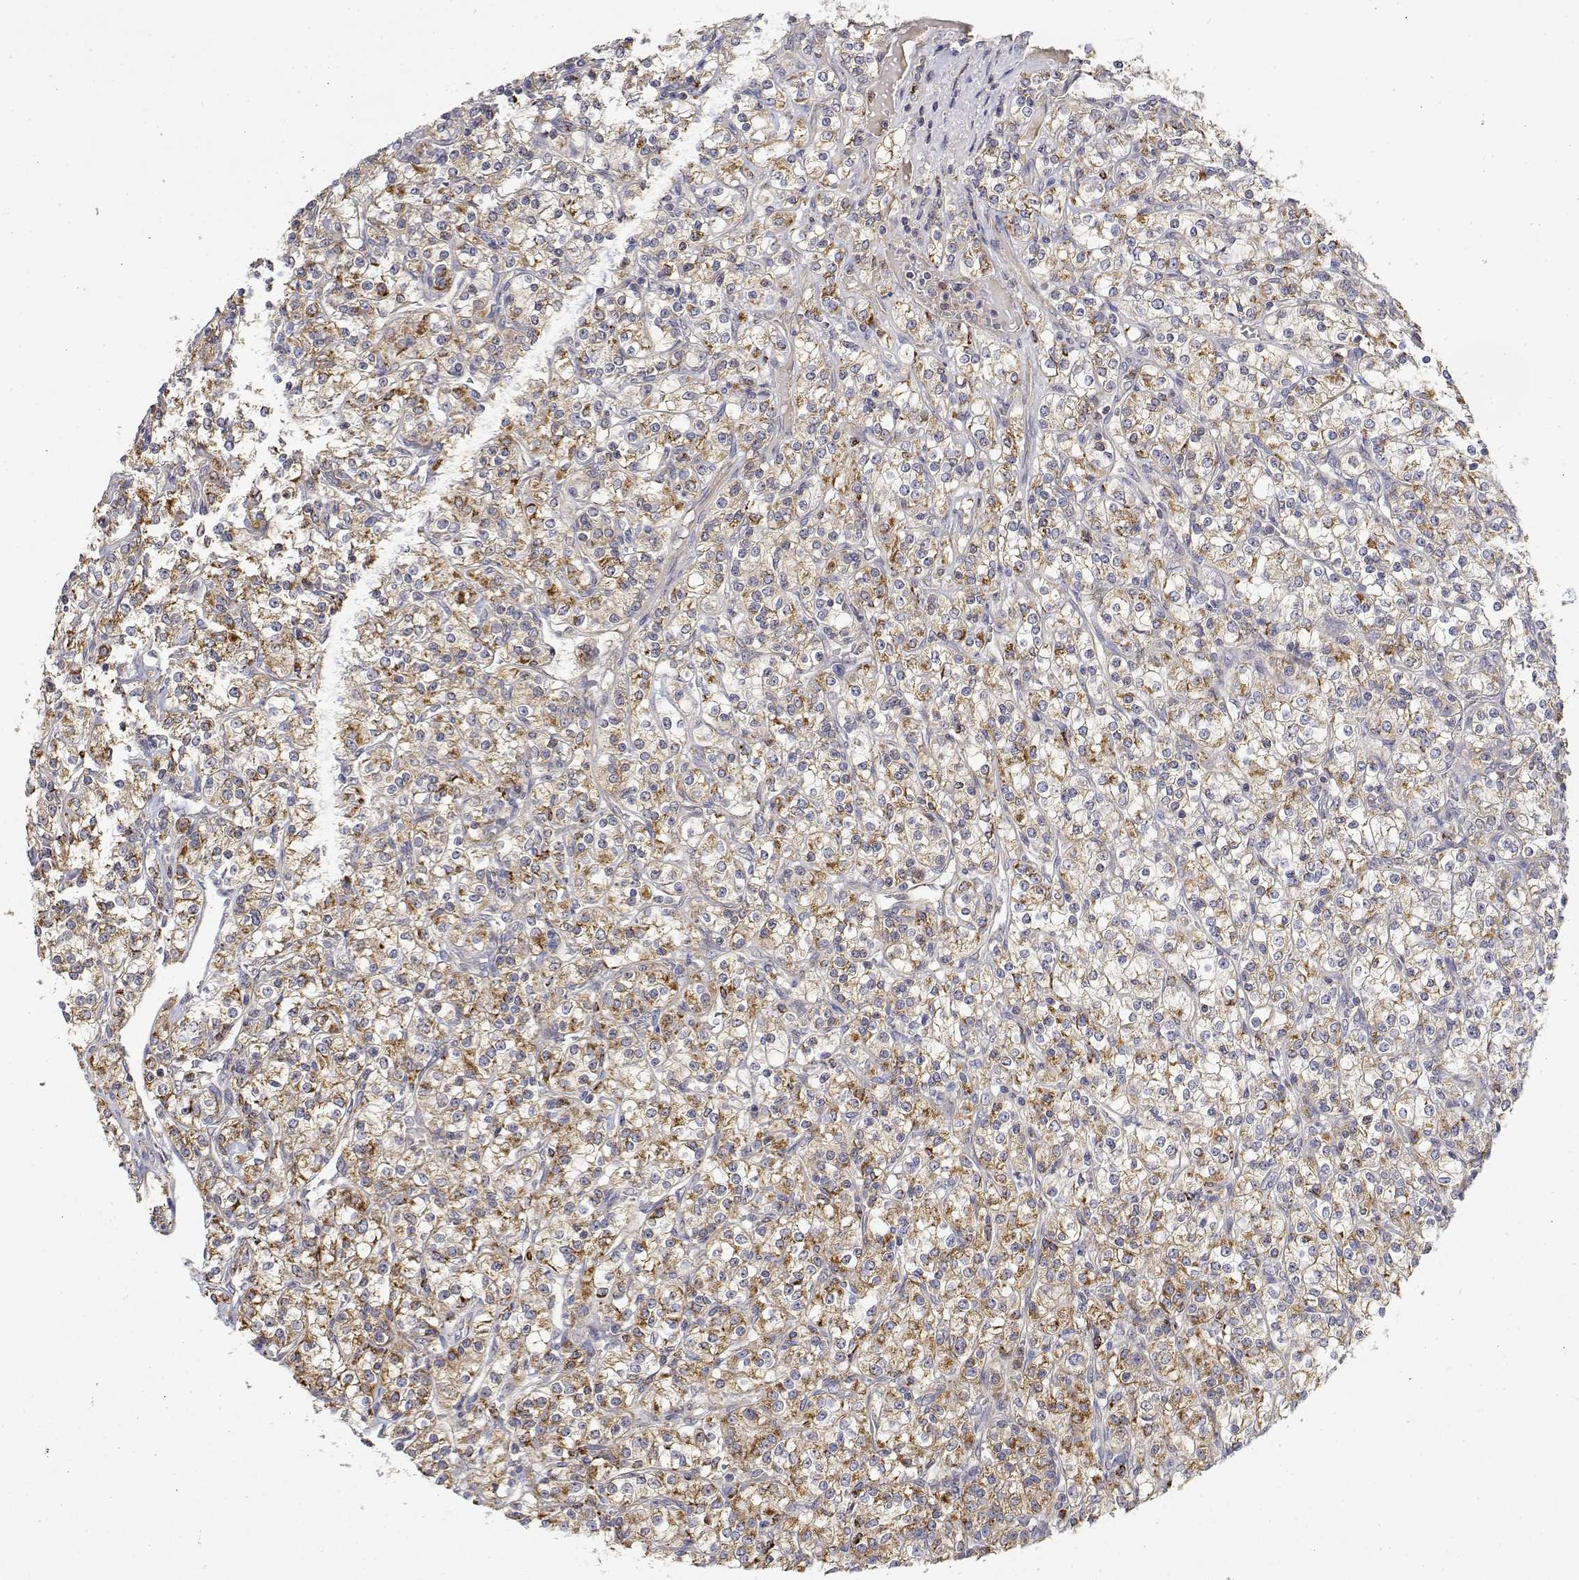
{"staining": {"intensity": "moderate", "quantity": "25%-75%", "location": "cytoplasmic/membranous"}, "tissue": "renal cancer", "cell_type": "Tumor cells", "image_type": "cancer", "snomed": [{"axis": "morphology", "description": "Adenocarcinoma, NOS"}, {"axis": "topography", "description": "Kidney"}], "caption": "Immunohistochemistry (IHC) (DAB) staining of human renal adenocarcinoma exhibits moderate cytoplasmic/membranous protein staining in approximately 25%-75% of tumor cells.", "gene": "LONRF3", "patient": {"sex": "male", "age": 77}}